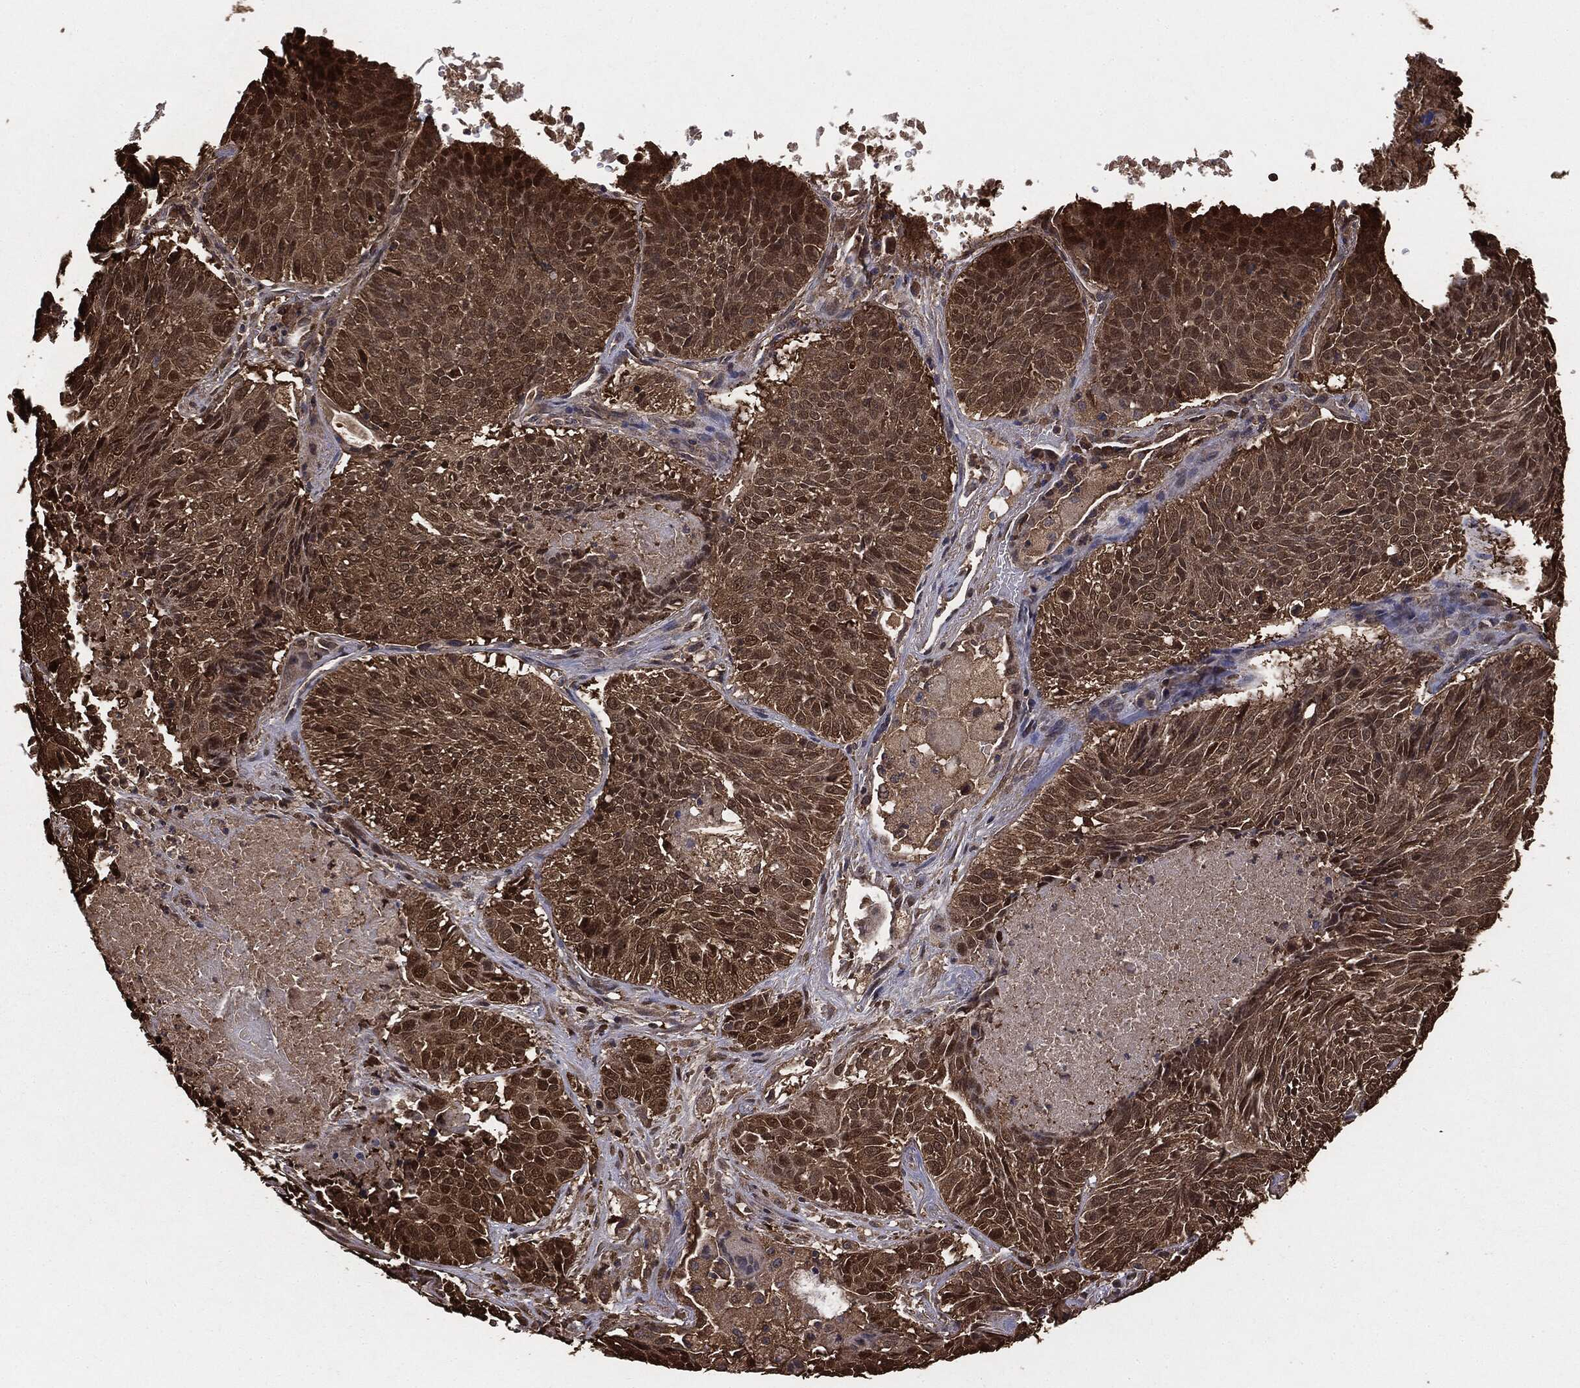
{"staining": {"intensity": "strong", "quantity": ">75%", "location": "cytoplasmic/membranous"}, "tissue": "lung cancer", "cell_type": "Tumor cells", "image_type": "cancer", "snomed": [{"axis": "morphology", "description": "Squamous cell carcinoma, NOS"}, {"axis": "topography", "description": "Lung"}], "caption": "A brown stain labels strong cytoplasmic/membranous positivity of a protein in squamous cell carcinoma (lung) tumor cells.", "gene": "NME1", "patient": {"sex": "male", "age": 64}}